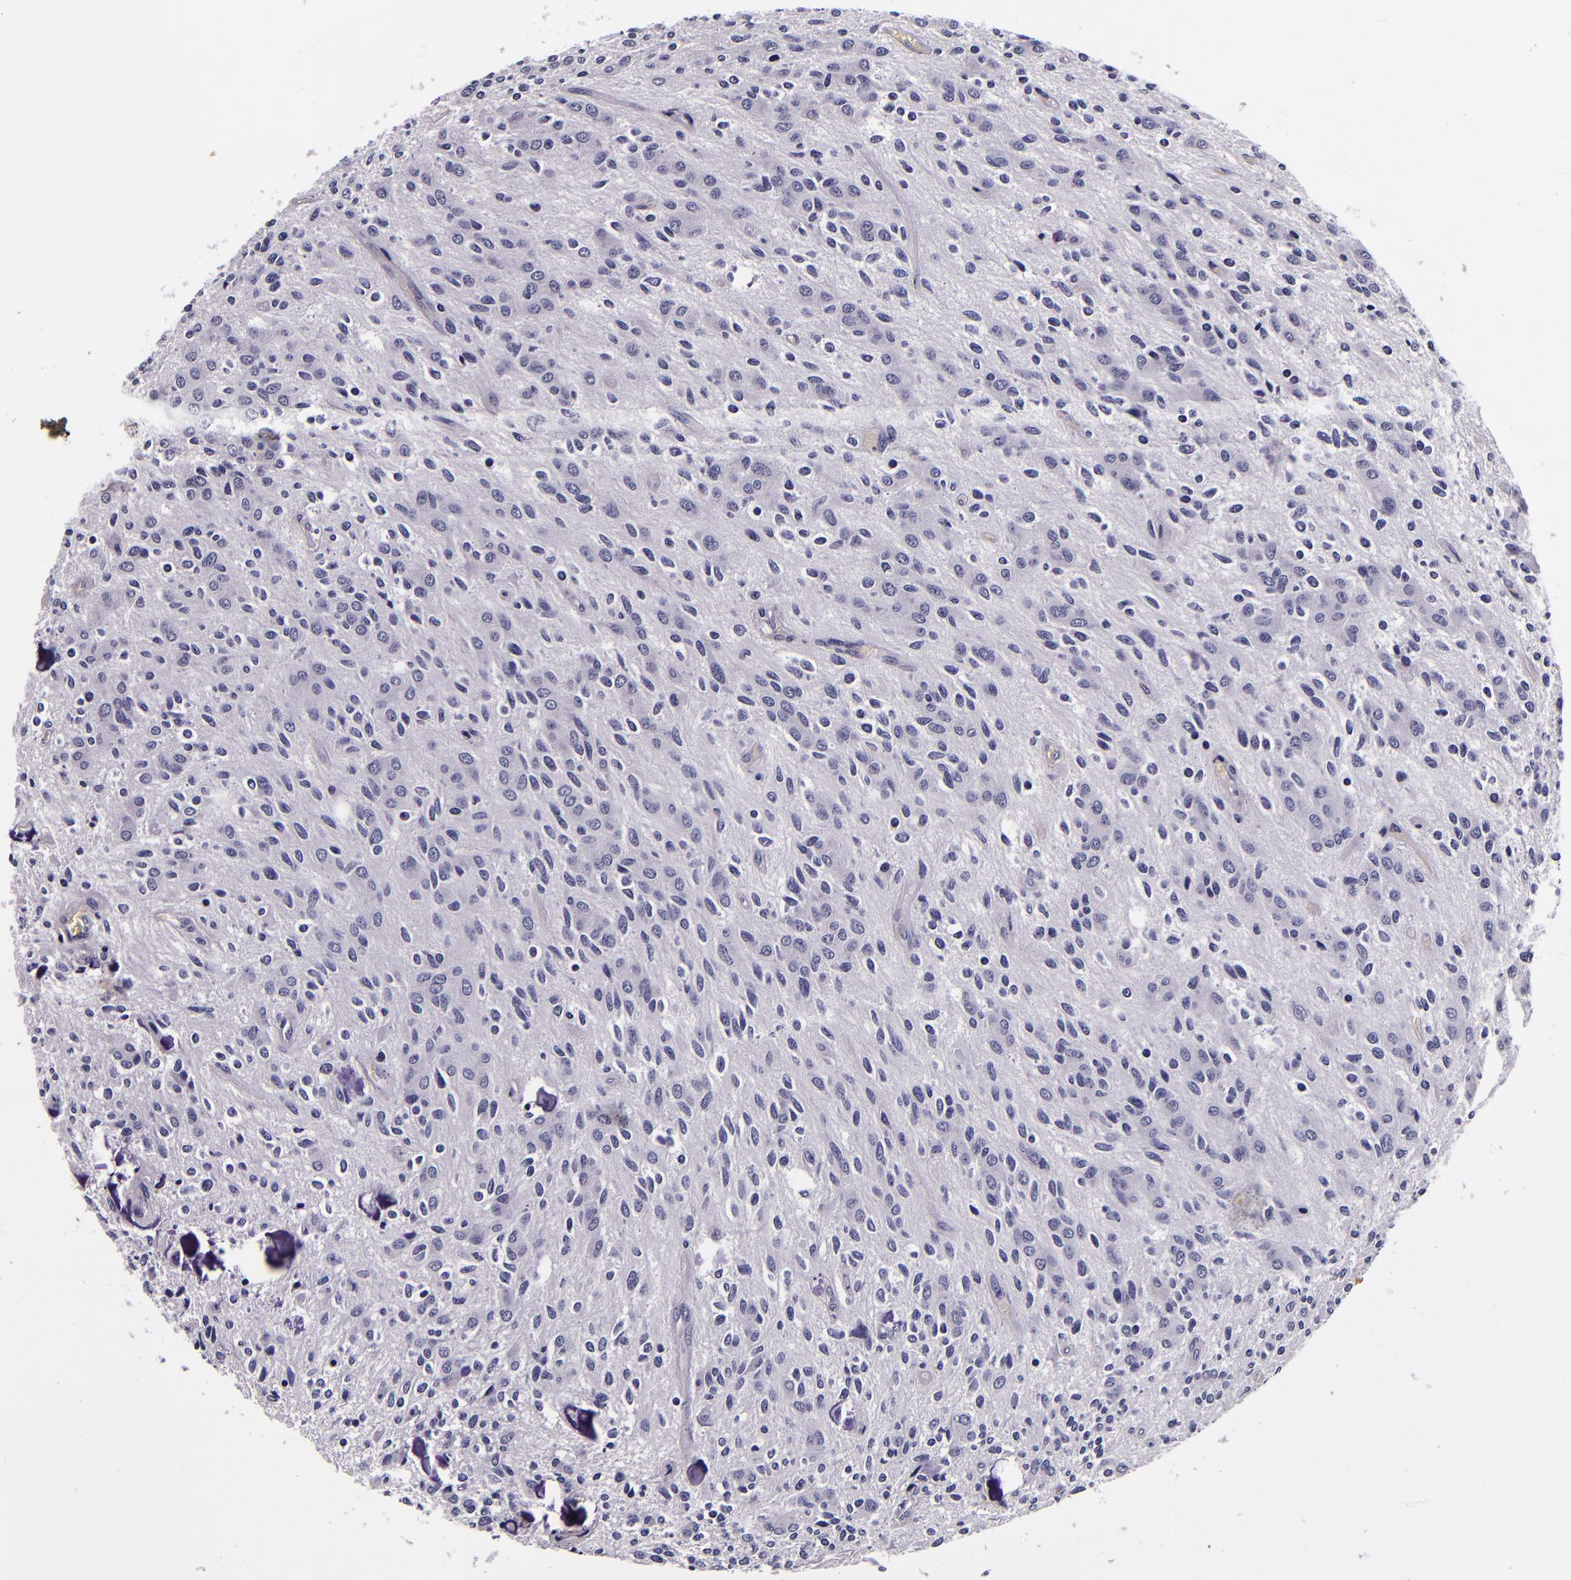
{"staining": {"intensity": "negative", "quantity": "none", "location": "none"}, "tissue": "glioma", "cell_type": "Tumor cells", "image_type": "cancer", "snomed": [{"axis": "morphology", "description": "Glioma, malignant, Low grade"}, {"axis": "topography", "description": "Brain"}], "caption": "The immunohistochemistry micrograph has no significant positivity in tumor cells of malignant glioma (low-grade) tissue.", "gene": "FBN1", "patient": {"sex": "female", "age": 15}}